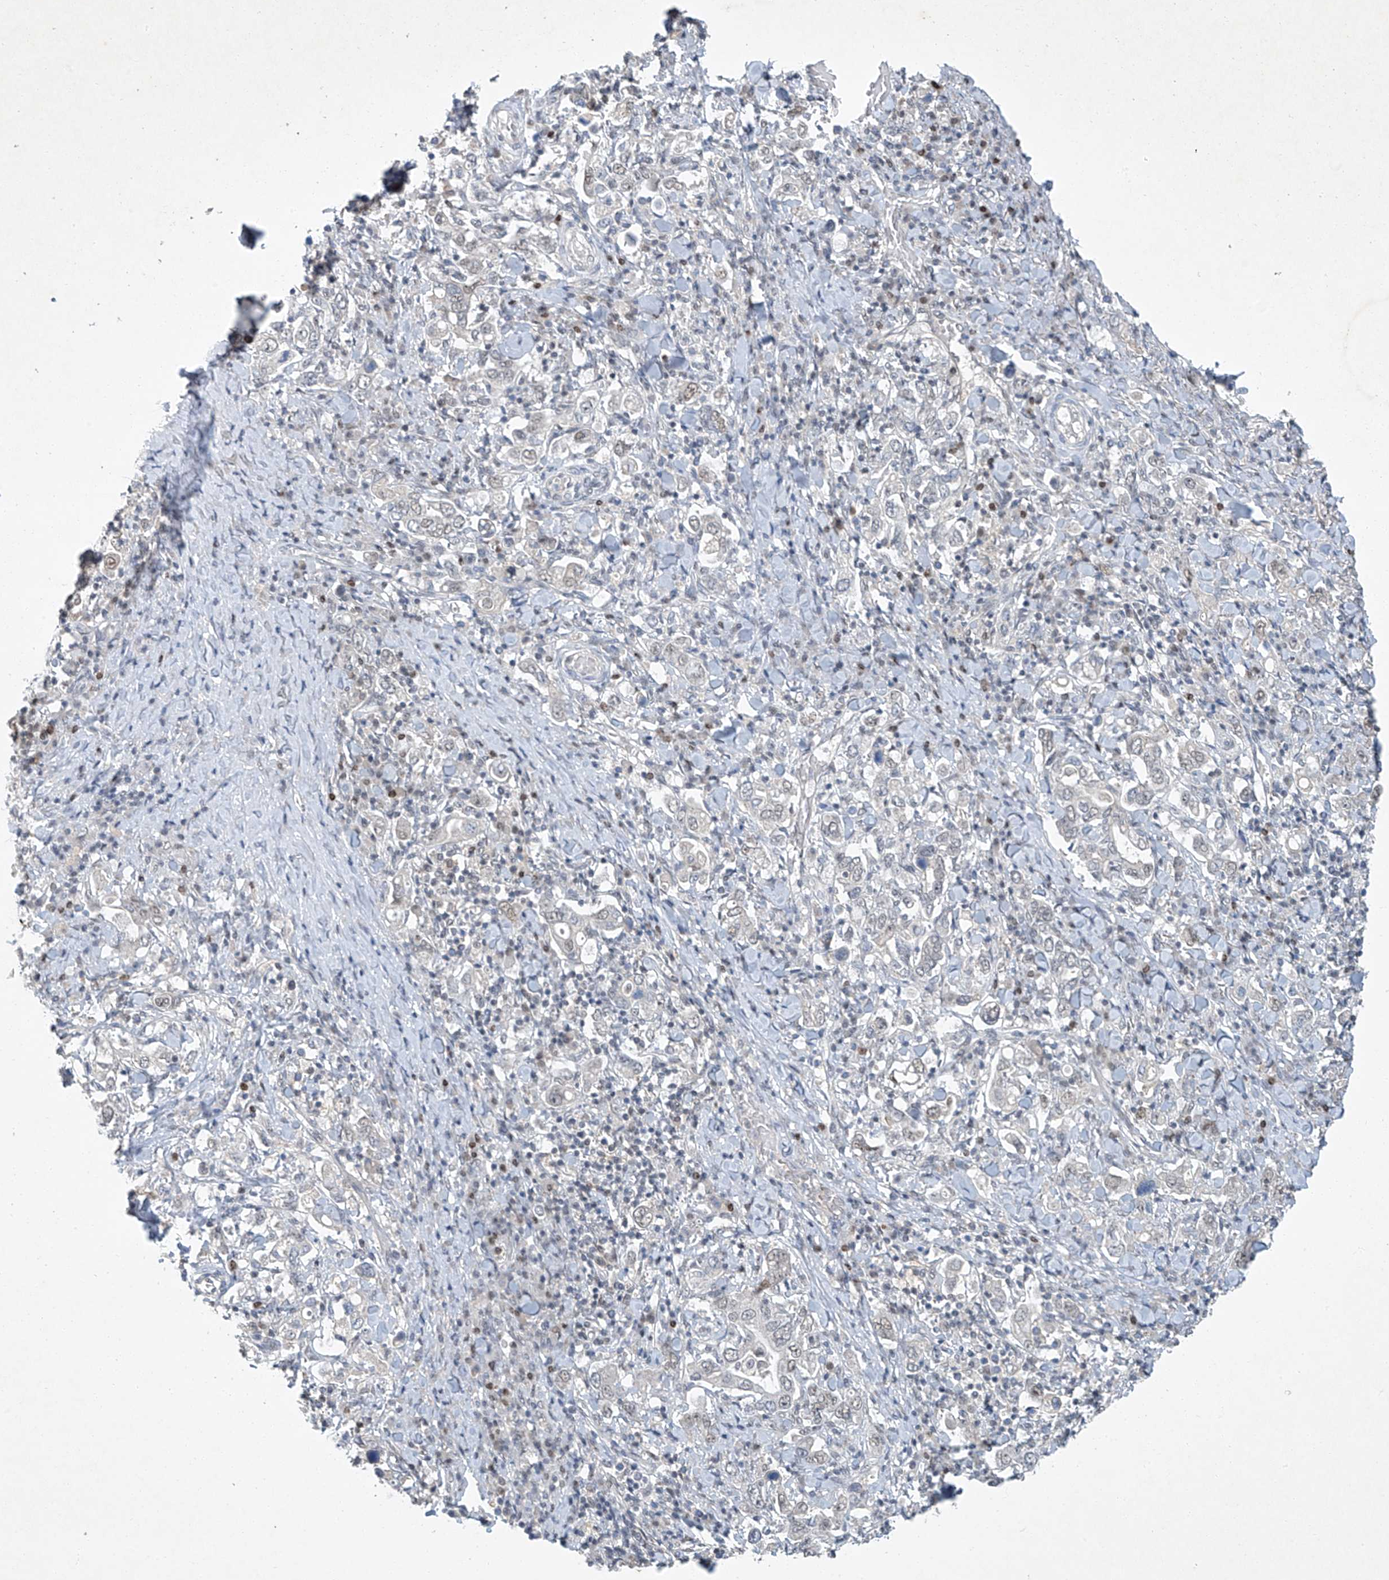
{"staining": {"intensity": "negative", "quantity": "none", "location": "none"}, "tissue": "stomach cancer", "cell_type": "Tumor cells", "image_type": "cancer", "snomed": [{"axis": "morphology", "description": "Adenocarcinoma, NOS"}, {"axis": "topography", "description": "Stomach, upper"}], "caption": "Tumor cells show no significant protein positivity in stomach cancer (adenocarcinoma).", "gene": "TAF8", "patient": {"sex": "male", "age": 62}}